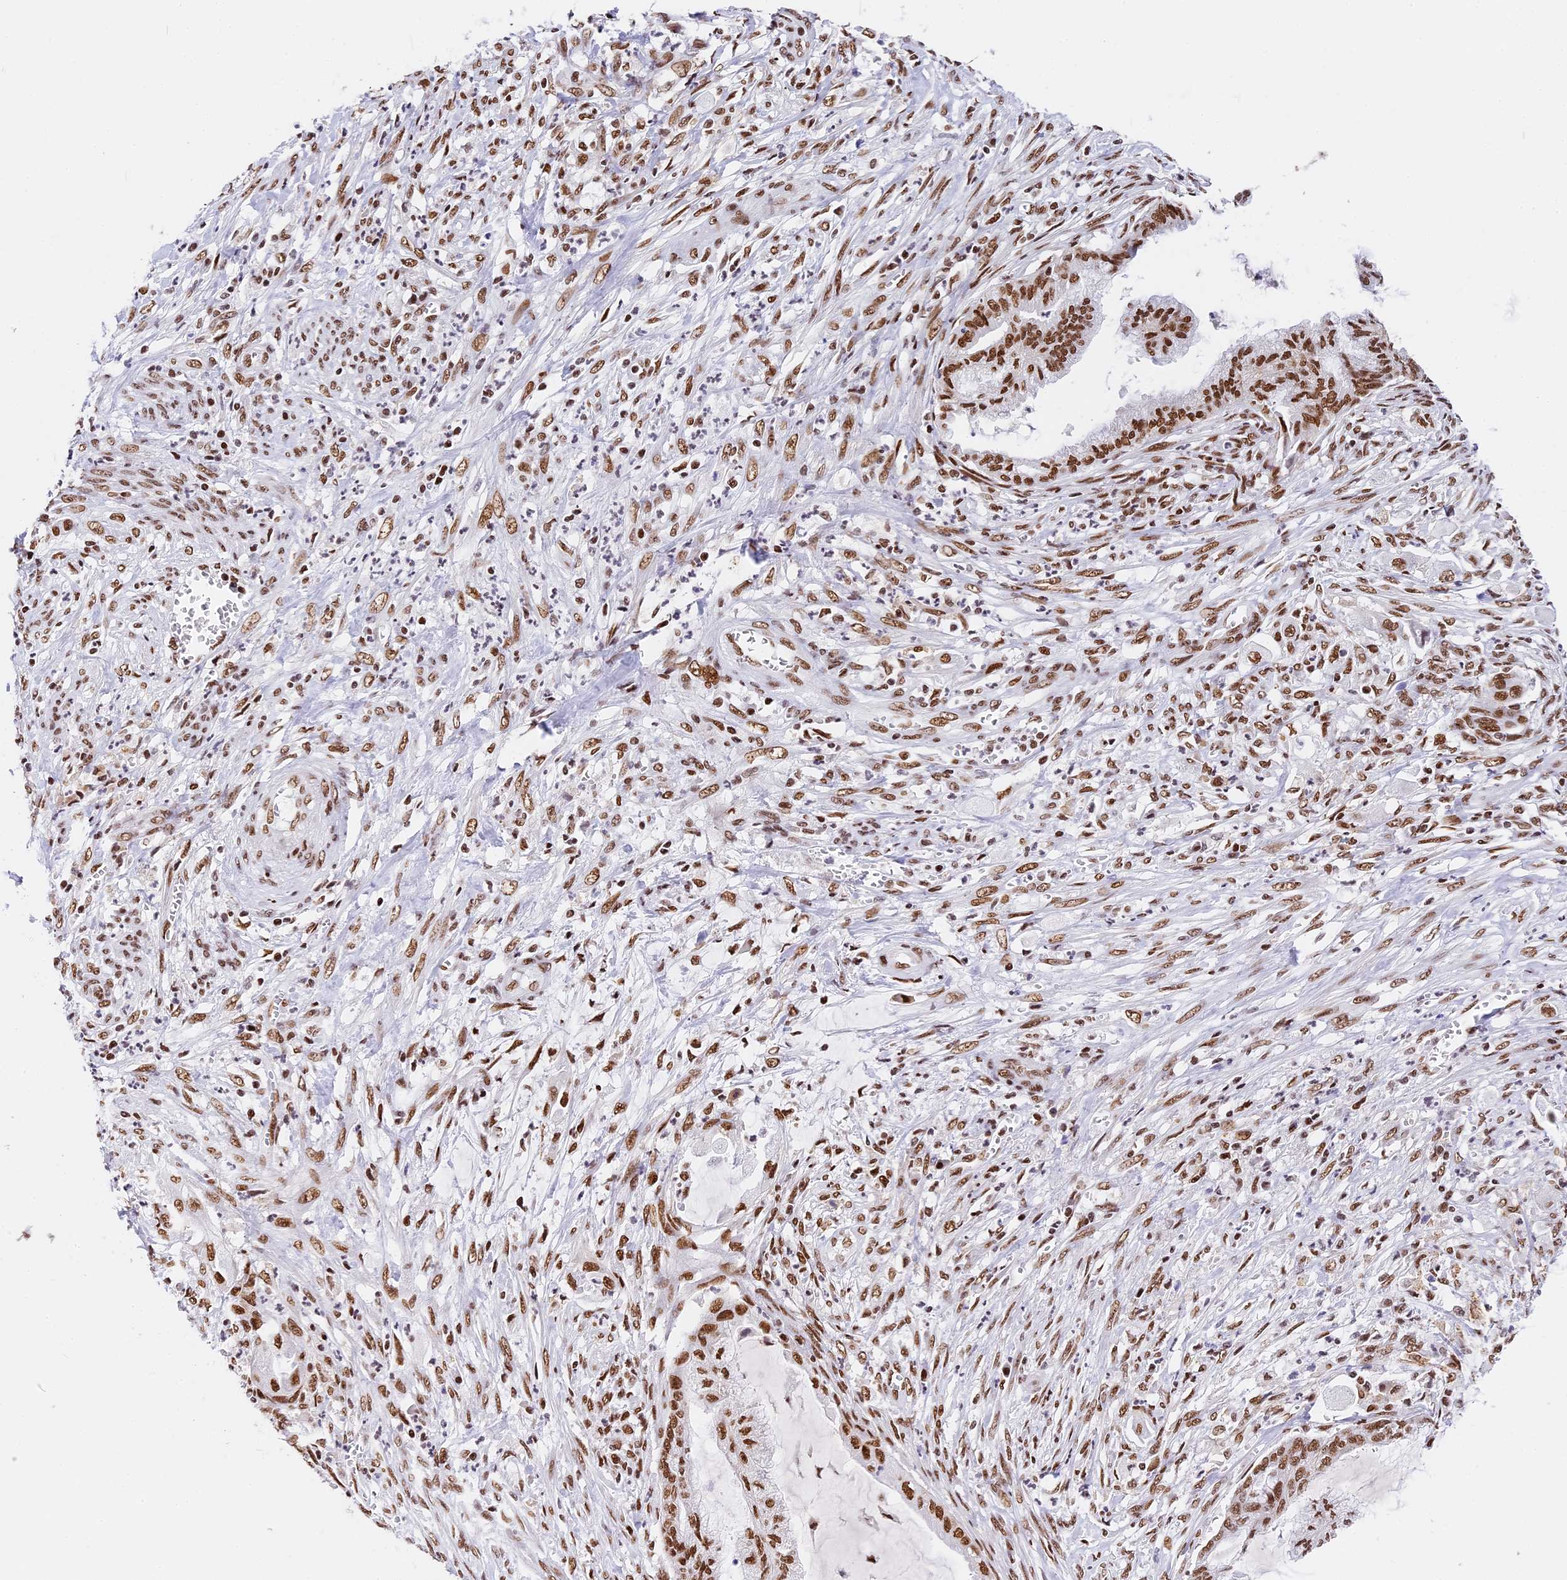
{"staining": {"intensity": "moderate", "quantity": ">75%", "location": "nuclear"}, "tissue": "endometrial cancer", "cell_type": "Tumor cells", "image_type": "cancer", "snomed": [{"axis": "morphology", "description": "Adenocarcinoma, NOS"}, {"axis": "topography", "description": "Endometrium"}], "caption": "Protein expression analysis of human endometrial adenocarcinoma reveals moderate nuclear staining in about >75% of tumor cells.", "gene": "SBNO1", "patient": {"sex": "female", "age": 86}}